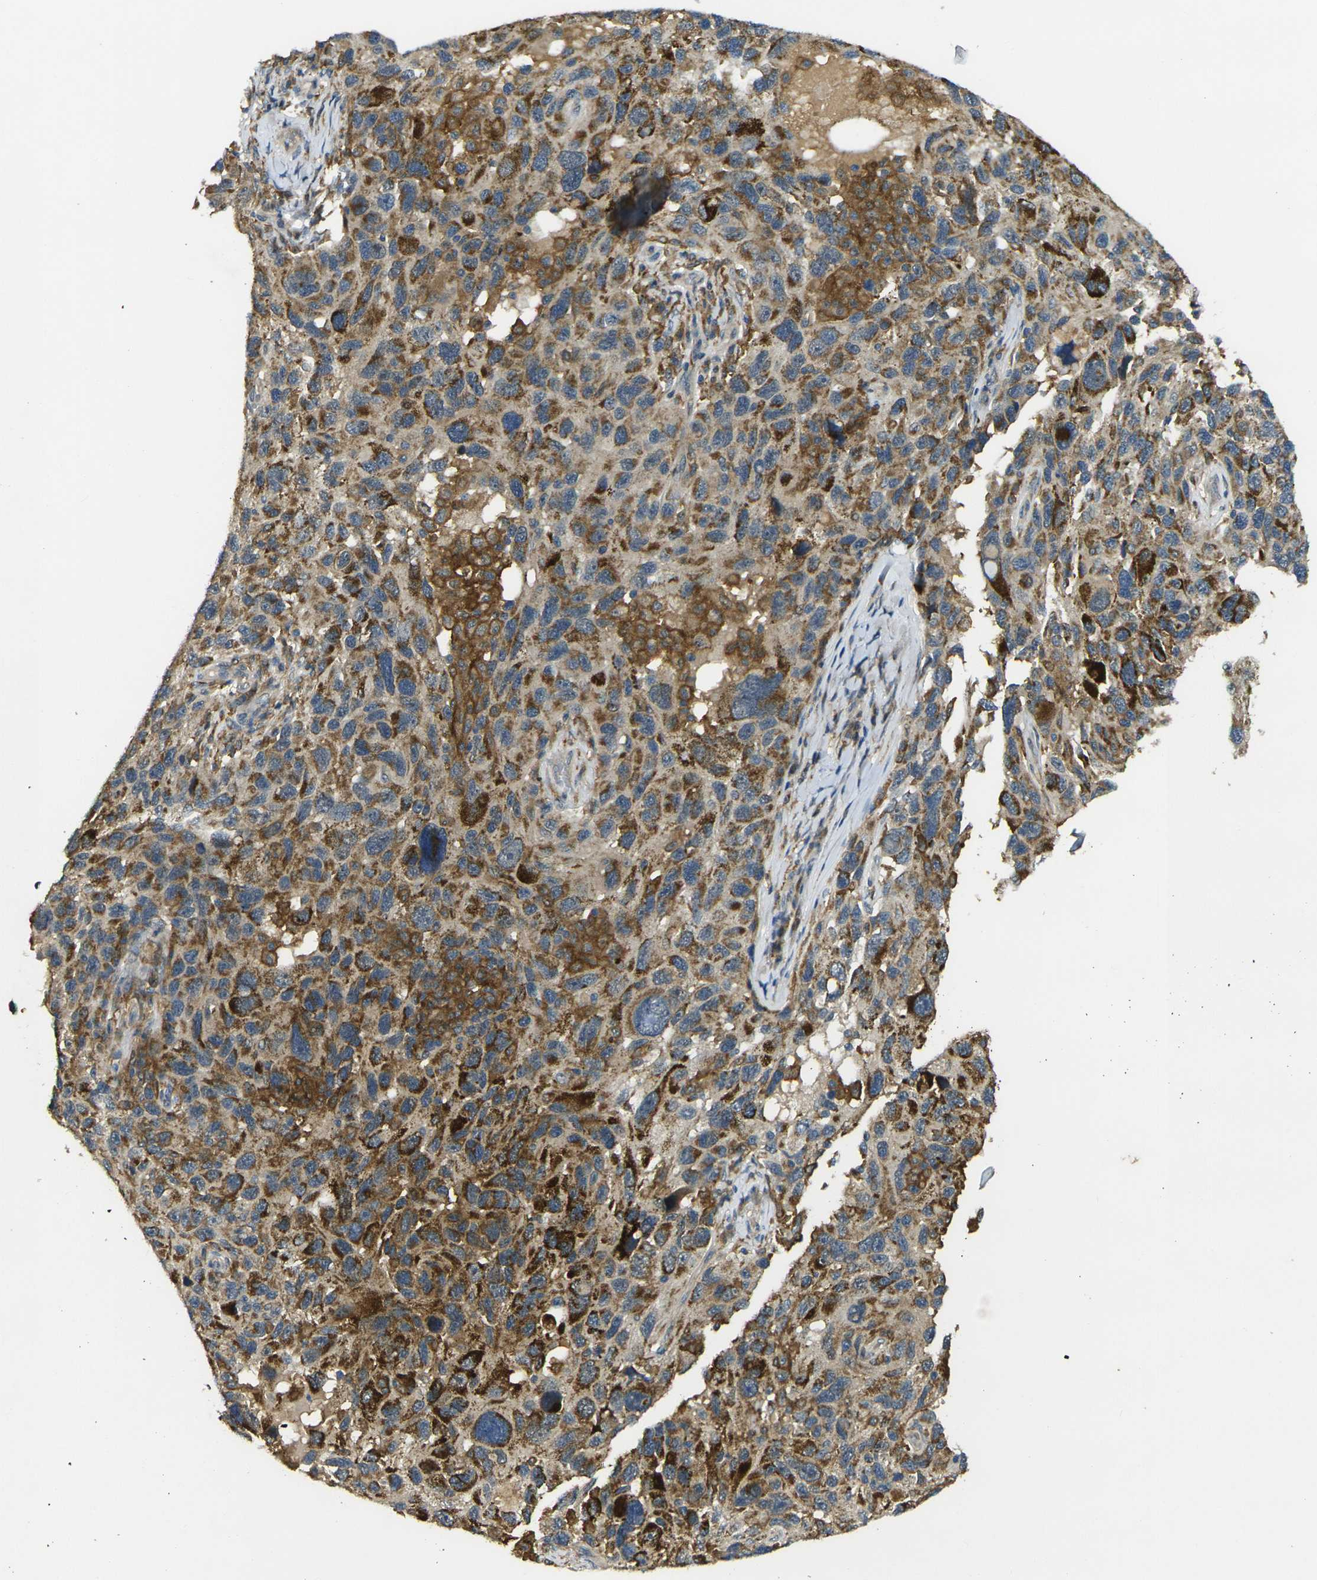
{"staining": {"intensity": "moderate", "quantity": "25%-75%", "location": "cytoplasmic/membranous"}, "tissue": "melanoma", "cell_type": "Tumor cells", "image_type": "cancer", "snomed": [{"axis": "morphology", "description": "Malignant melanoma, NOS"}, {"axis": "topography", "description": "Skin"}], "caption": "This micrograph demonstrates IHC staining of melanoma, with medium moderate cytoplasmic/membranous expression in approximately 25%-75% of tumor cells.", "gene": "PIGL", "patient": {"sex": "male", "age": 53}}